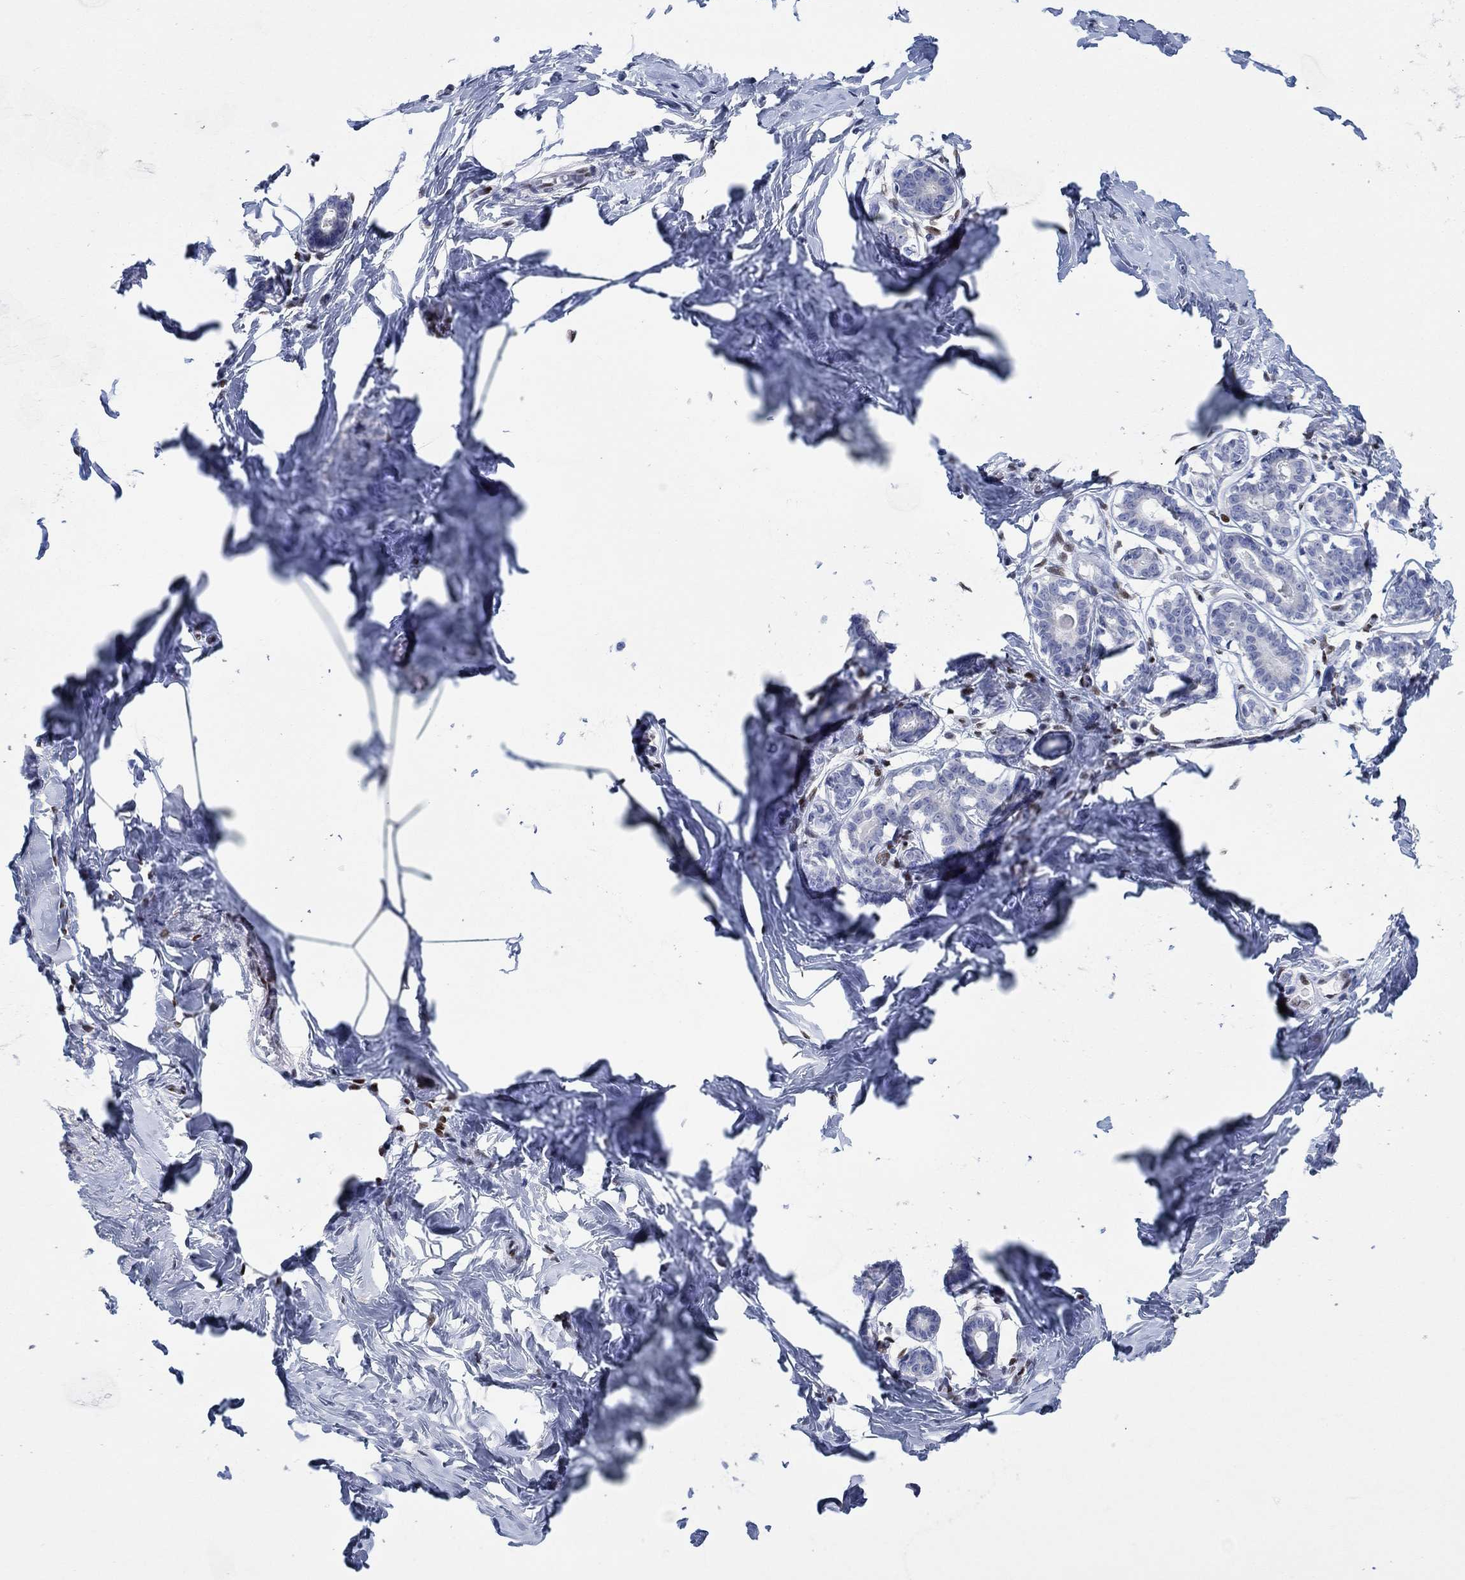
{"staining": {"intensity": "negative", "quantity": "none", "location": "none"}, "tissue": "breast", "cell_type": "Adipocytes", "image_type": "normal", "snomed": [{"axis": "morphology", "description": "Normal tissue, NOS"}, {"axis": "morphology", "description": "Lobular carcinoma, in situ"}, {"axis": "topography", "description": "Breast"}], "caption": "This is a histopathology image of immunohistochemistry staining of unremarkable breast, which shows no positivity in adipocytes.", "gene": "ZEB1", "patient": {"sex": "female", "age": 35}}